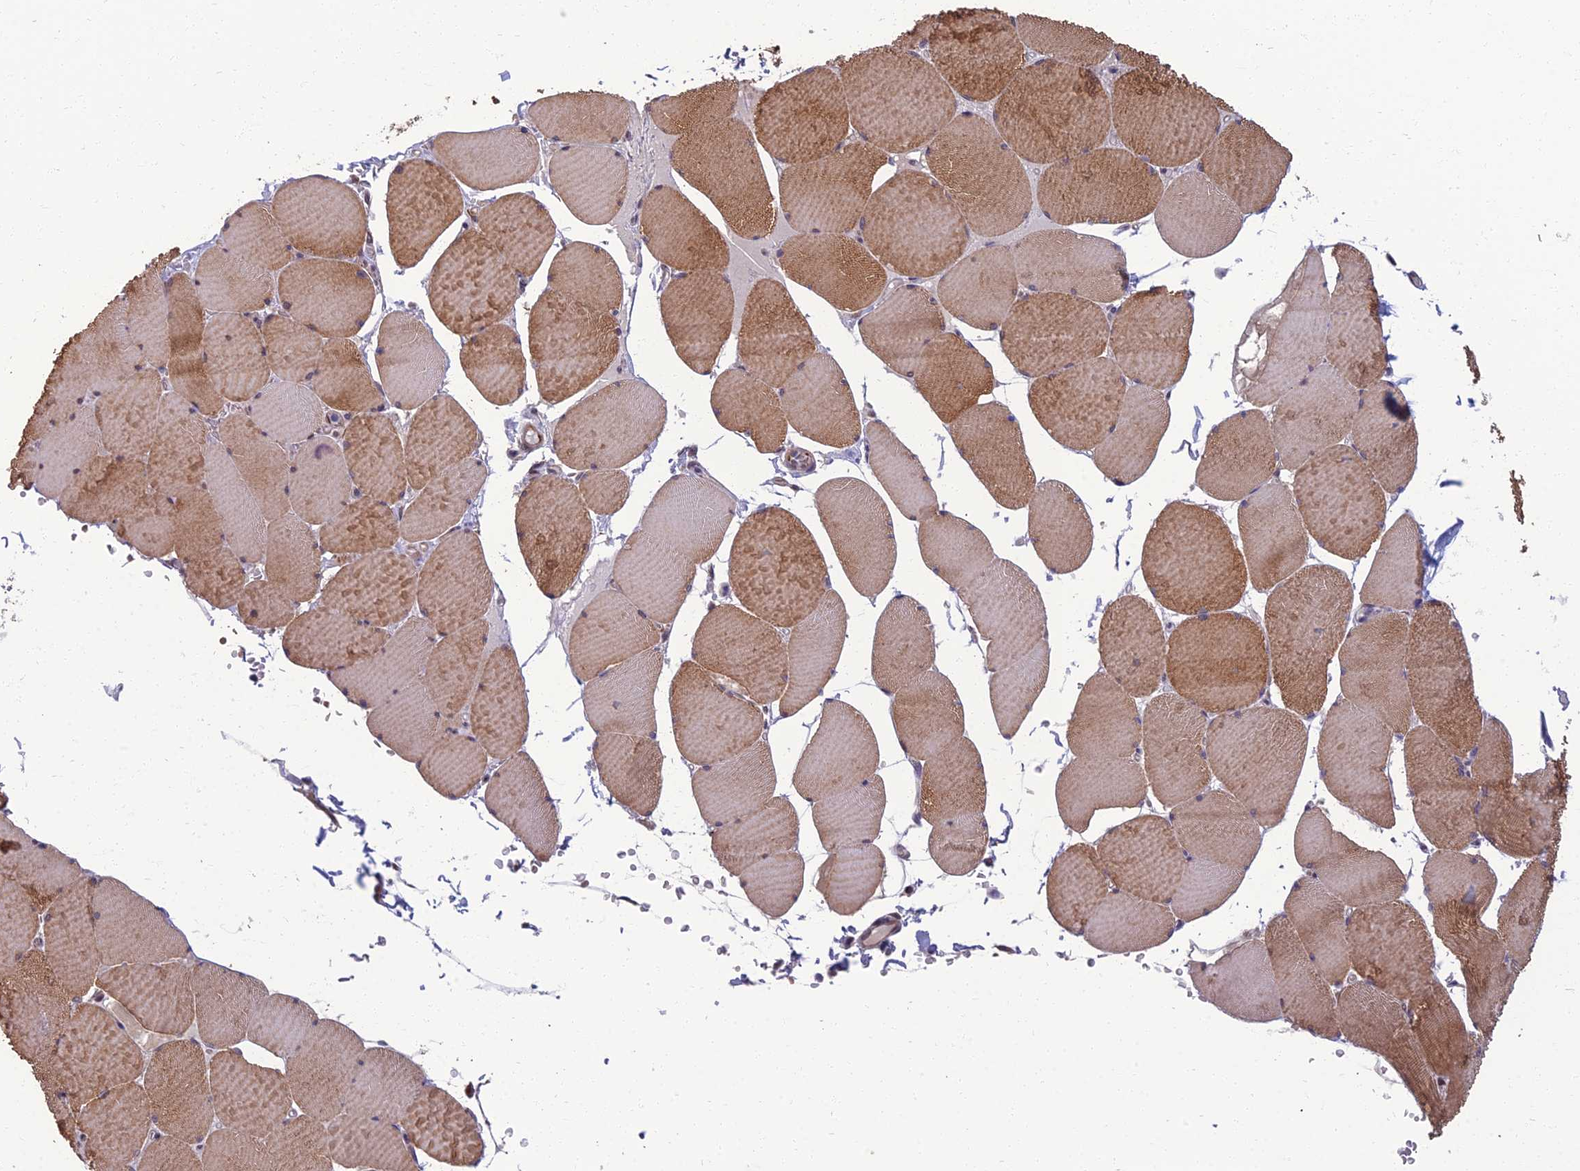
{"staining": {"intensity": "moderate", "quantity": ">75%", "location": "cytoplasmic/membranous"}, "tissue": "skeletal muscle", "cell_type": "Myocytes", "image_type": "normal", "snomed": [{"axis": "morphology", "description": "Normal tissue, NOS"}, {"axis": "topography", "description": "Skeletal muscle"}, {"axis": "topography", "description": "Head-Neck"}], "caption": "Moderate cytoplasmic/membranous protein positivity is appreciated in about >75% of myocytes in skeletal muscle. The staining was performed using DAB (3,3'-diaminobenzidine) to visualize the protein expression in brown, while the nuclei were stained in blue with hematoxylin (Magnification: 20x).", "gene": "NR4A3", "patient": {"sex": "male", "age": 66}}